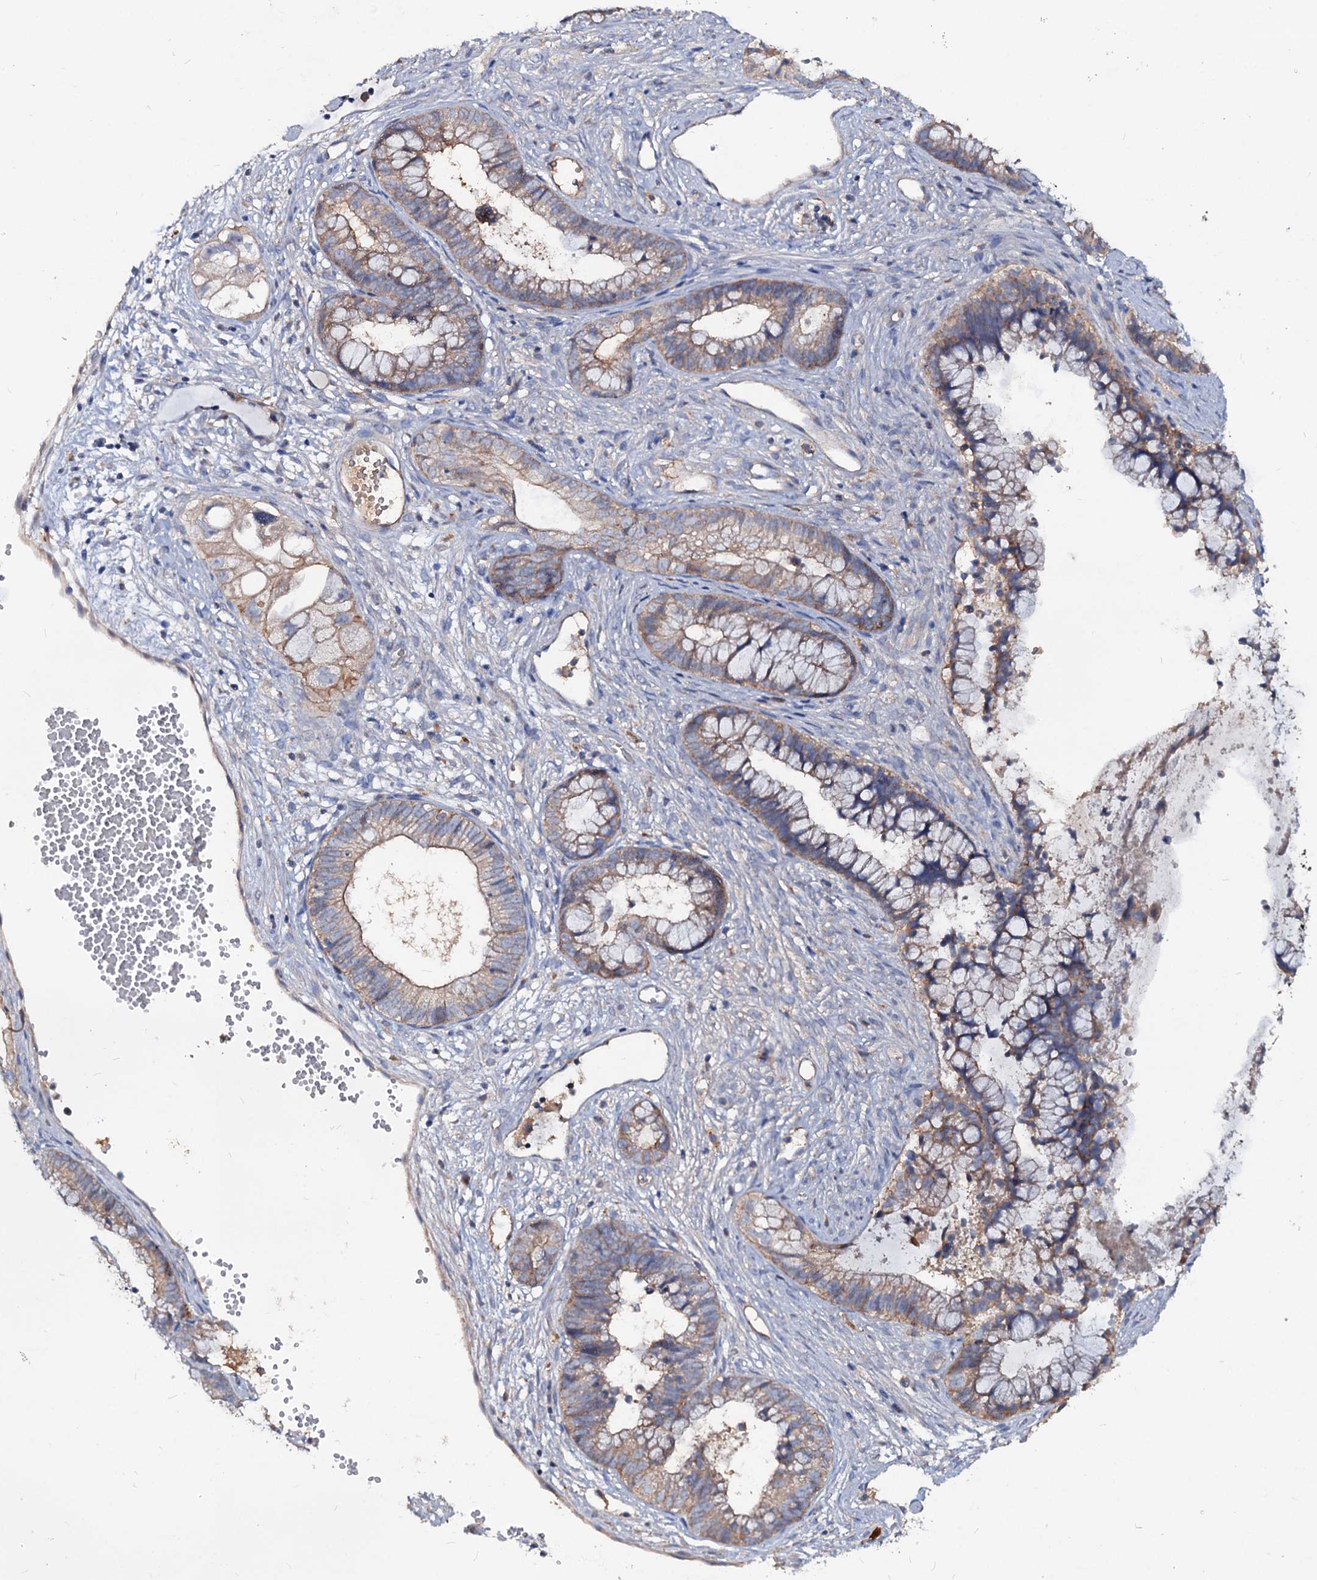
{"staining": {"intensity": "moderate", "quantity": "25%-75%", "location": "cytoplasmic/membranous"}, "tissue": "cervical cancer", "cell_type": "Tumor cells", "image_type": "cancer", "snomed": [{"axis": "morphology", "description": "Adenocarcinoma, NOS"}, {"axis": "topography", "description": "Cervix"}], "caption": "The immunohistochemical stain highlights moderate cytoplasmic/membranous staining in tumor cells of cervical adenocarcinoma tissue.", "gene": "ACY3", "patient": {"sex": "female", "age": 44}}